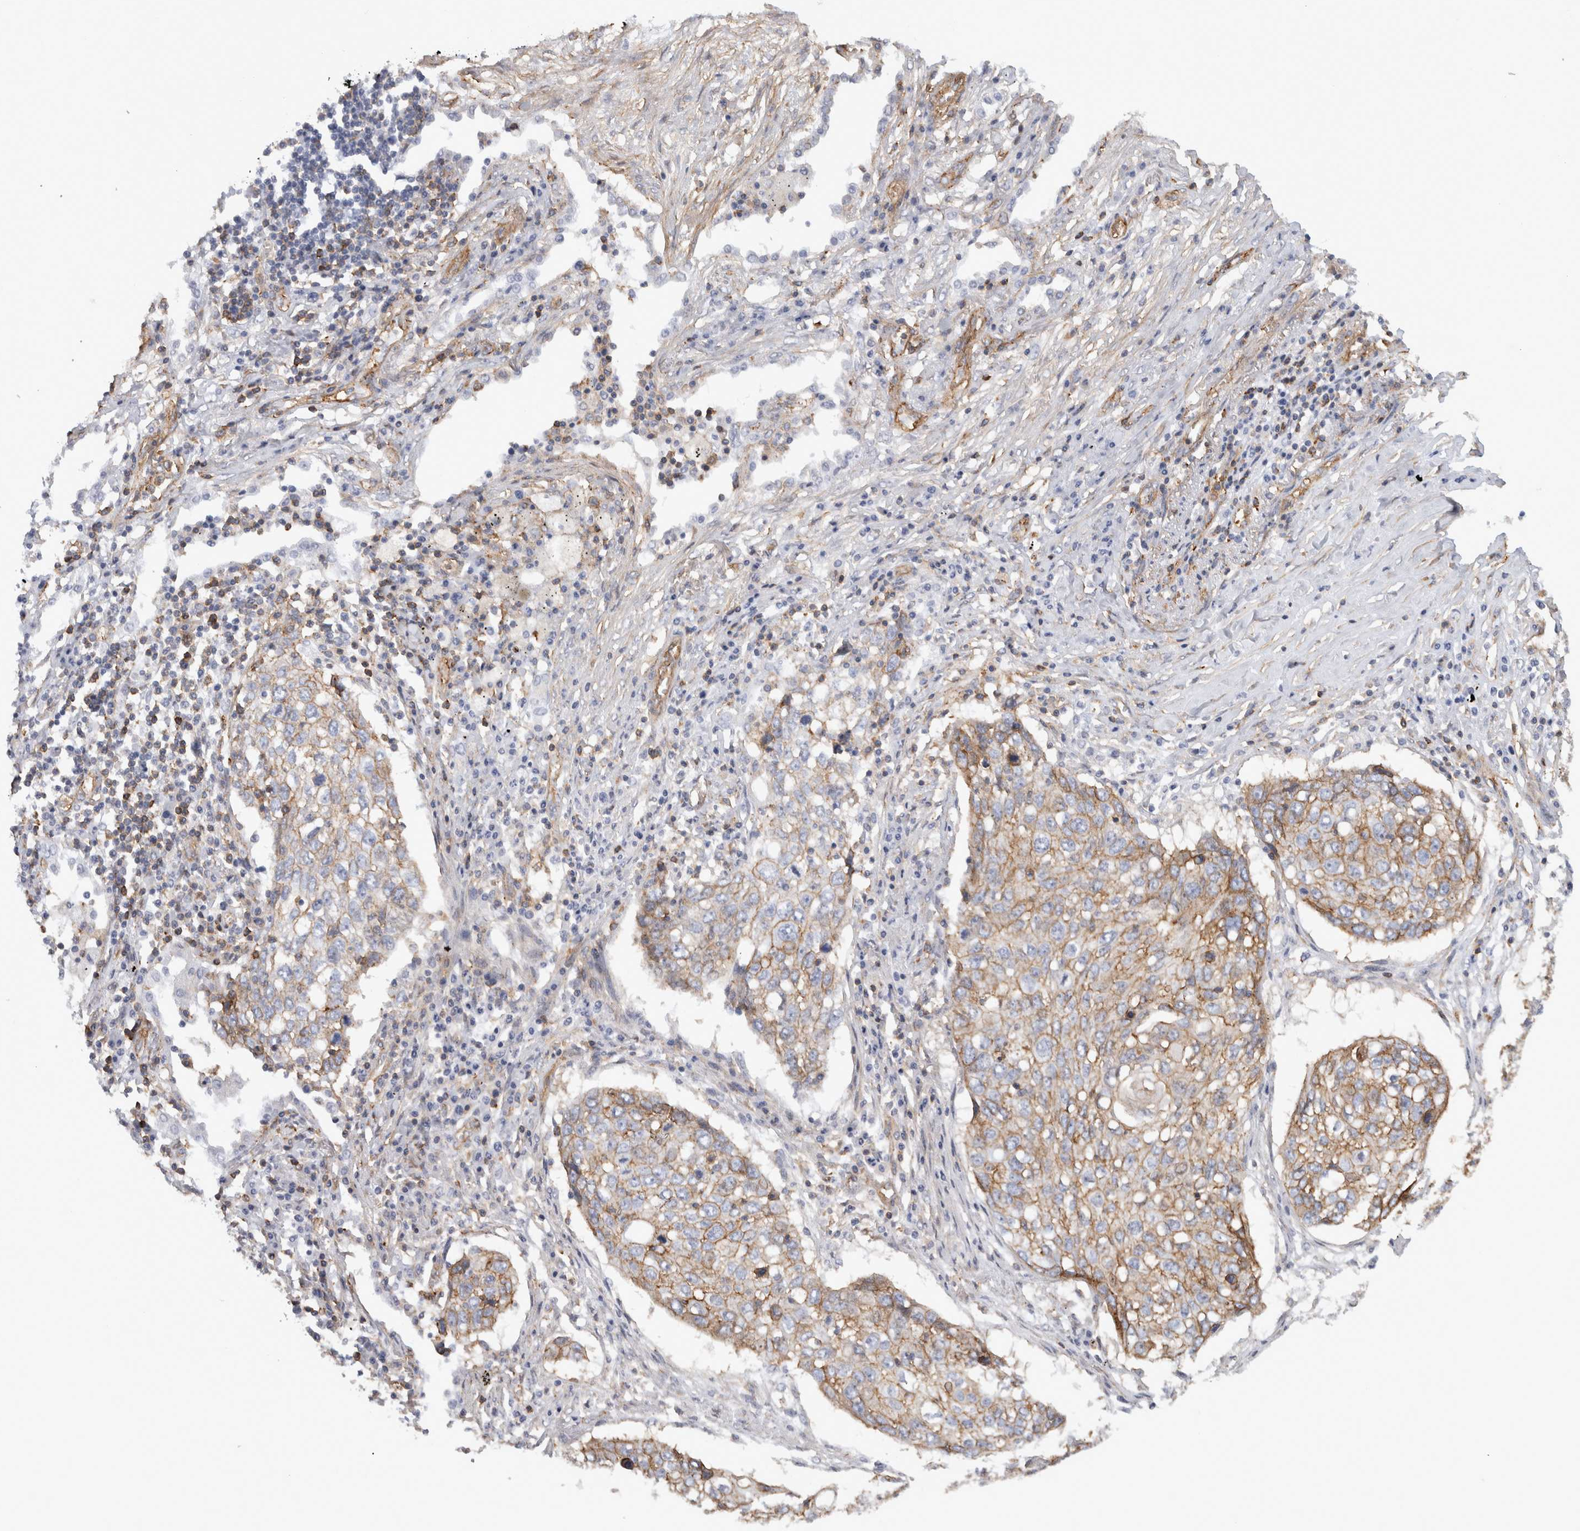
{"staining": {"intensity": "moderate", "quantity": "25%-75%", "location": "cytoplasmic/membranous"}, "tissue": "lung cancer", "cell_type": "Tumor cells", "image_type": "cancer", "snomed": [{"axis": "morphology", "description": "Squamous cell carcinoma, NOS"}, {"axis": "topography", "description": "Lung"}], "caption": "Immunohistochemistry (IHC) (DAB) staining of lung cancer shows moderate cytoplasmic/membranous protein positivity in about 25%-75% of tumor cells.", "gene": "AHNAK", "patient": {"sex": "female", "age": 63}}